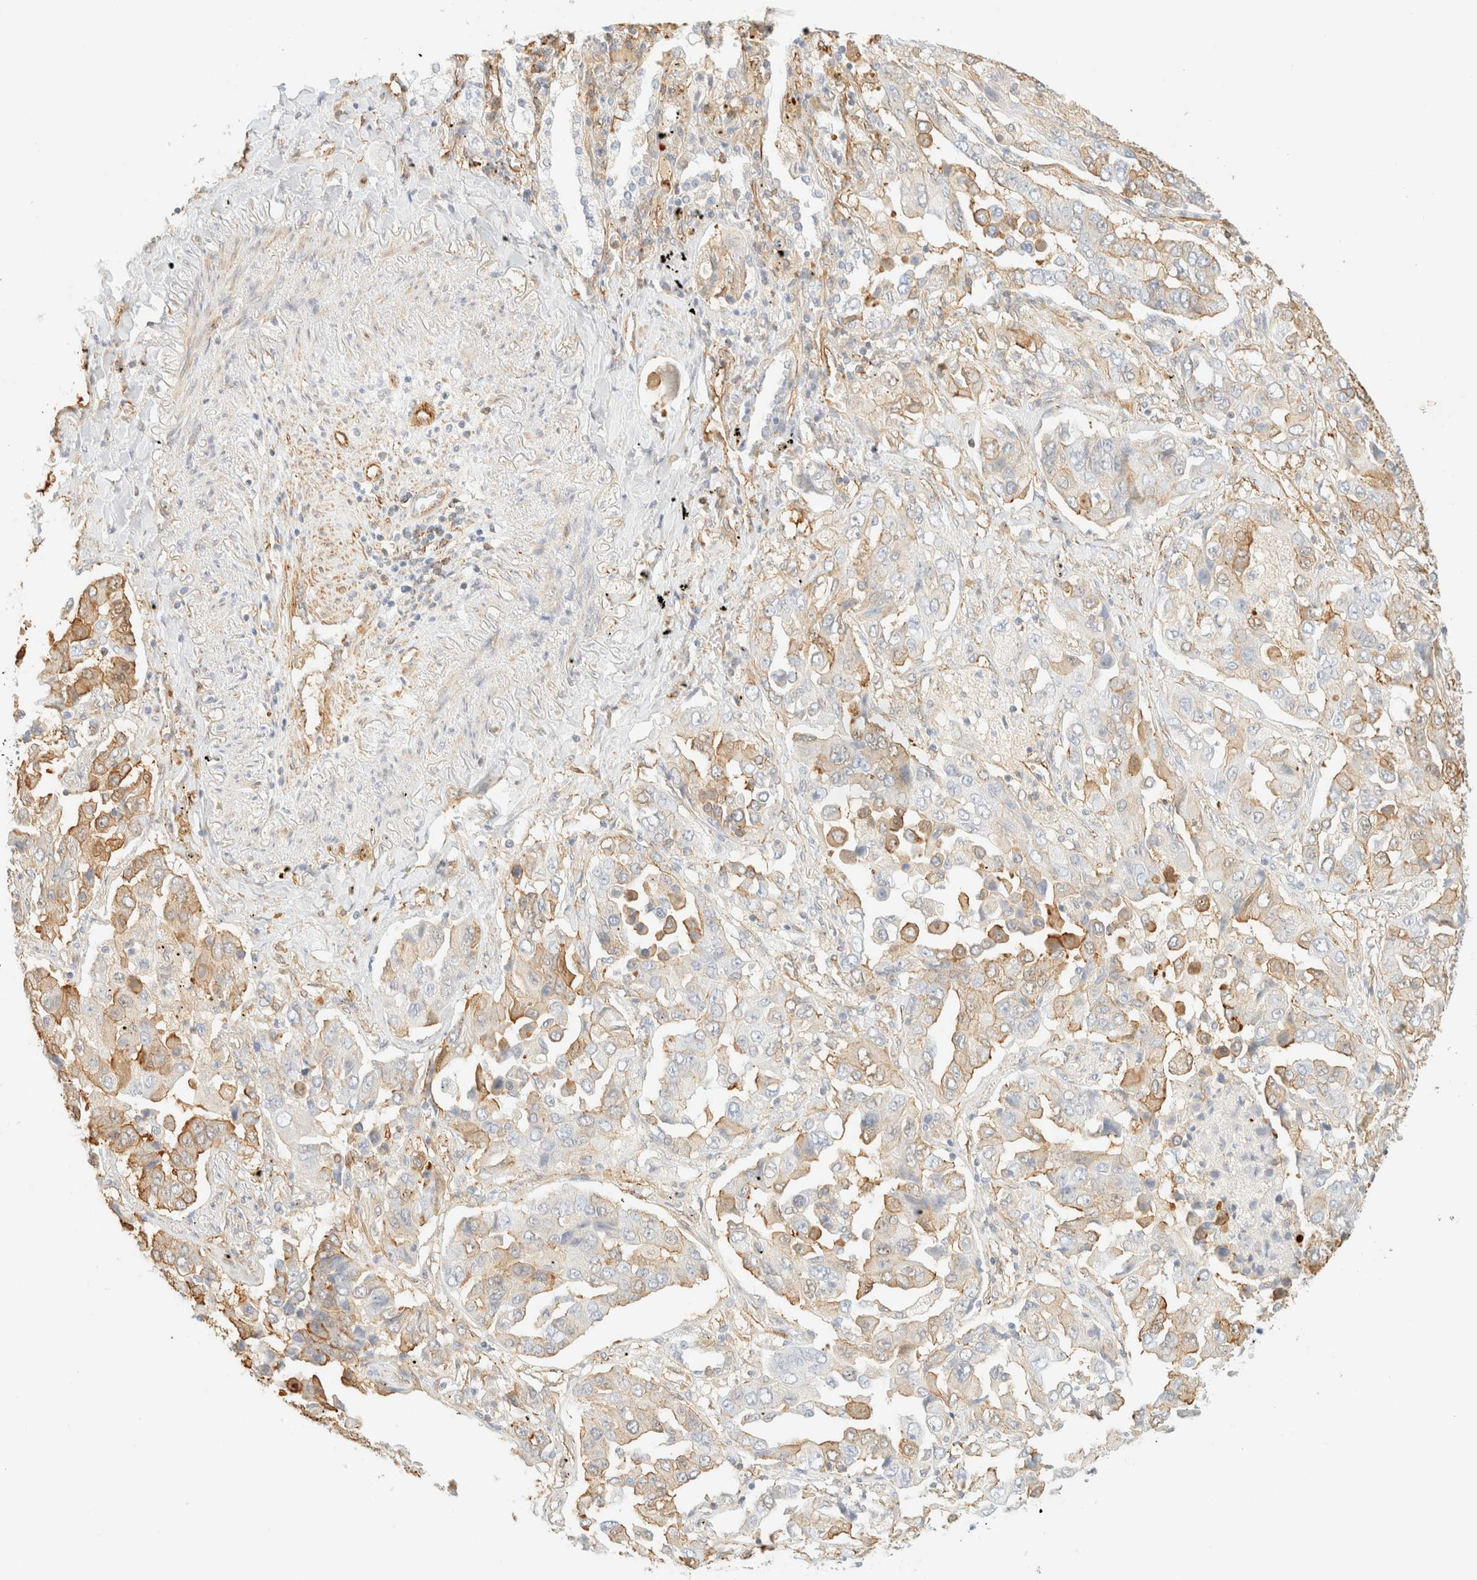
{"staining": {"intensity": "moderate", "quantity": "<25%", "location": "cytoplasmic/membranous"}, "tissue": "lung cancer", "cell_type": "Tumor cells", "image_type": "cancer", "snomed": [{"axis": "morphology", "description": "Adenocarcinoma, NOS"}, {"axis": "topography", "description": "Lung"}], "caption": "A brown stain labels moderate cytoplasmic/membranous expression of a protein in human adenocarcinoma (lung) tumor cells. The staining was performed using DAB to visualize the protein expression in brown, while the nuclei were stained in blue with hematoxylin (Magnification: 20x).", "gene": "OTOP2", "patient": {"sex": "female", "age": 65}}